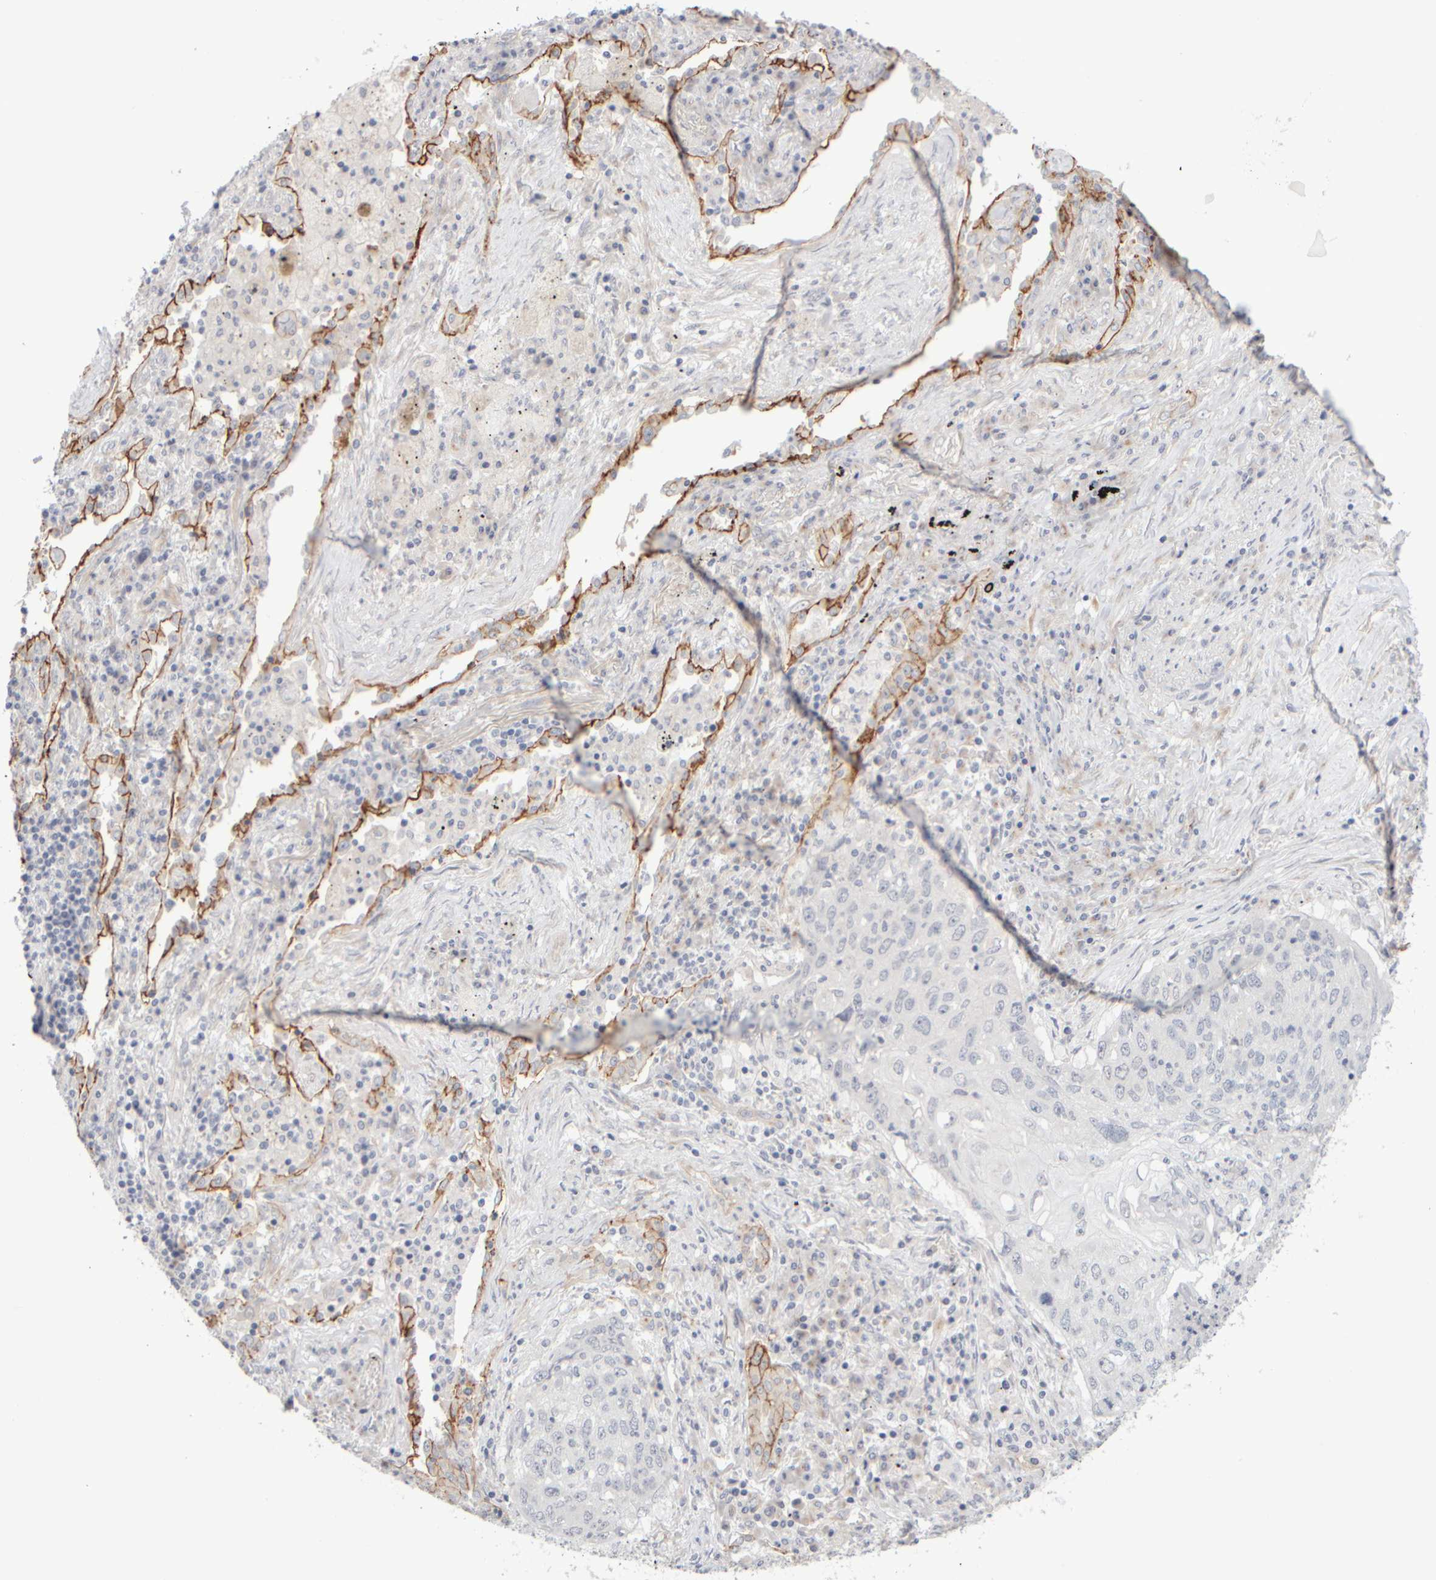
{"staining": {"intensity": "negative", "quantity": "none", "location": "none"}, "tissue": "lung cancer", "cell_type": "Tumor cells", "image_type": "cancer", "snomed": [{"axis": "morphology", "description": "Squamous cell carcinoma, NOS"}, {"axis": "topography", "description": "Lung"}], "caption": "Tumor cells are negative for brown protein staining in lung cancer.", "gene": "GOPC", "patient": {"sex": "female", "age": 63}}